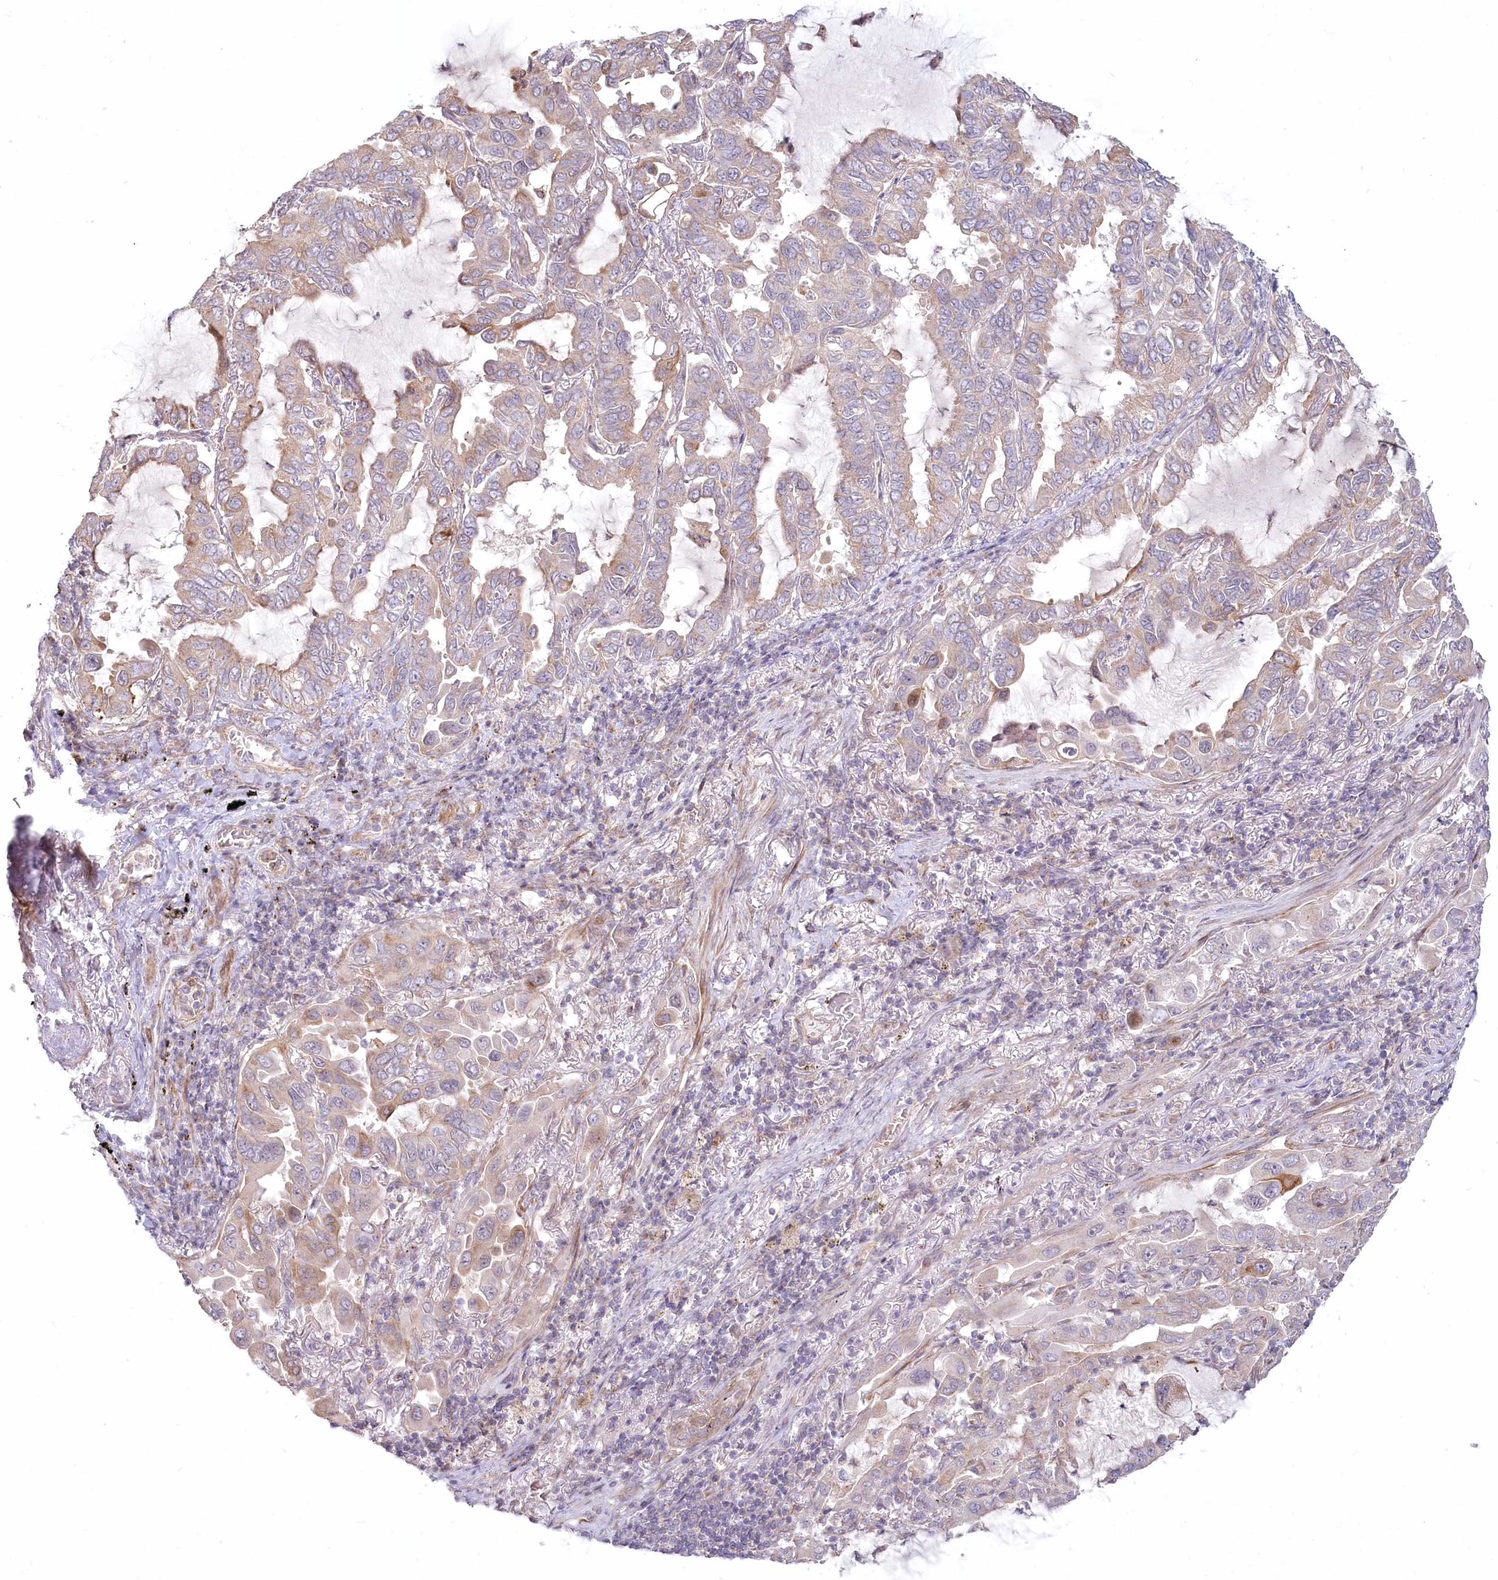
{"staining": {"intensity": "weak", "quantity": "25%-75%", "location": "cytoplasmic/membranous"}, "tissue": "lung cancer", "cell_type": "Tumor cells", "image_type": "cancer", "snomed": [{"axis": "morphology", "description": "Adenocarcinoma, NOS"}, {"axis": "topography", "description": "Lung"}], "caption": "Tumor cells display low levels of weak cytoplasmic/membranous positivity in about 25%-75% of cells in human lung cancer (adenocarcinoma).", "gene": "MTG1", "patient": {"sex": "male", "age": 64}}